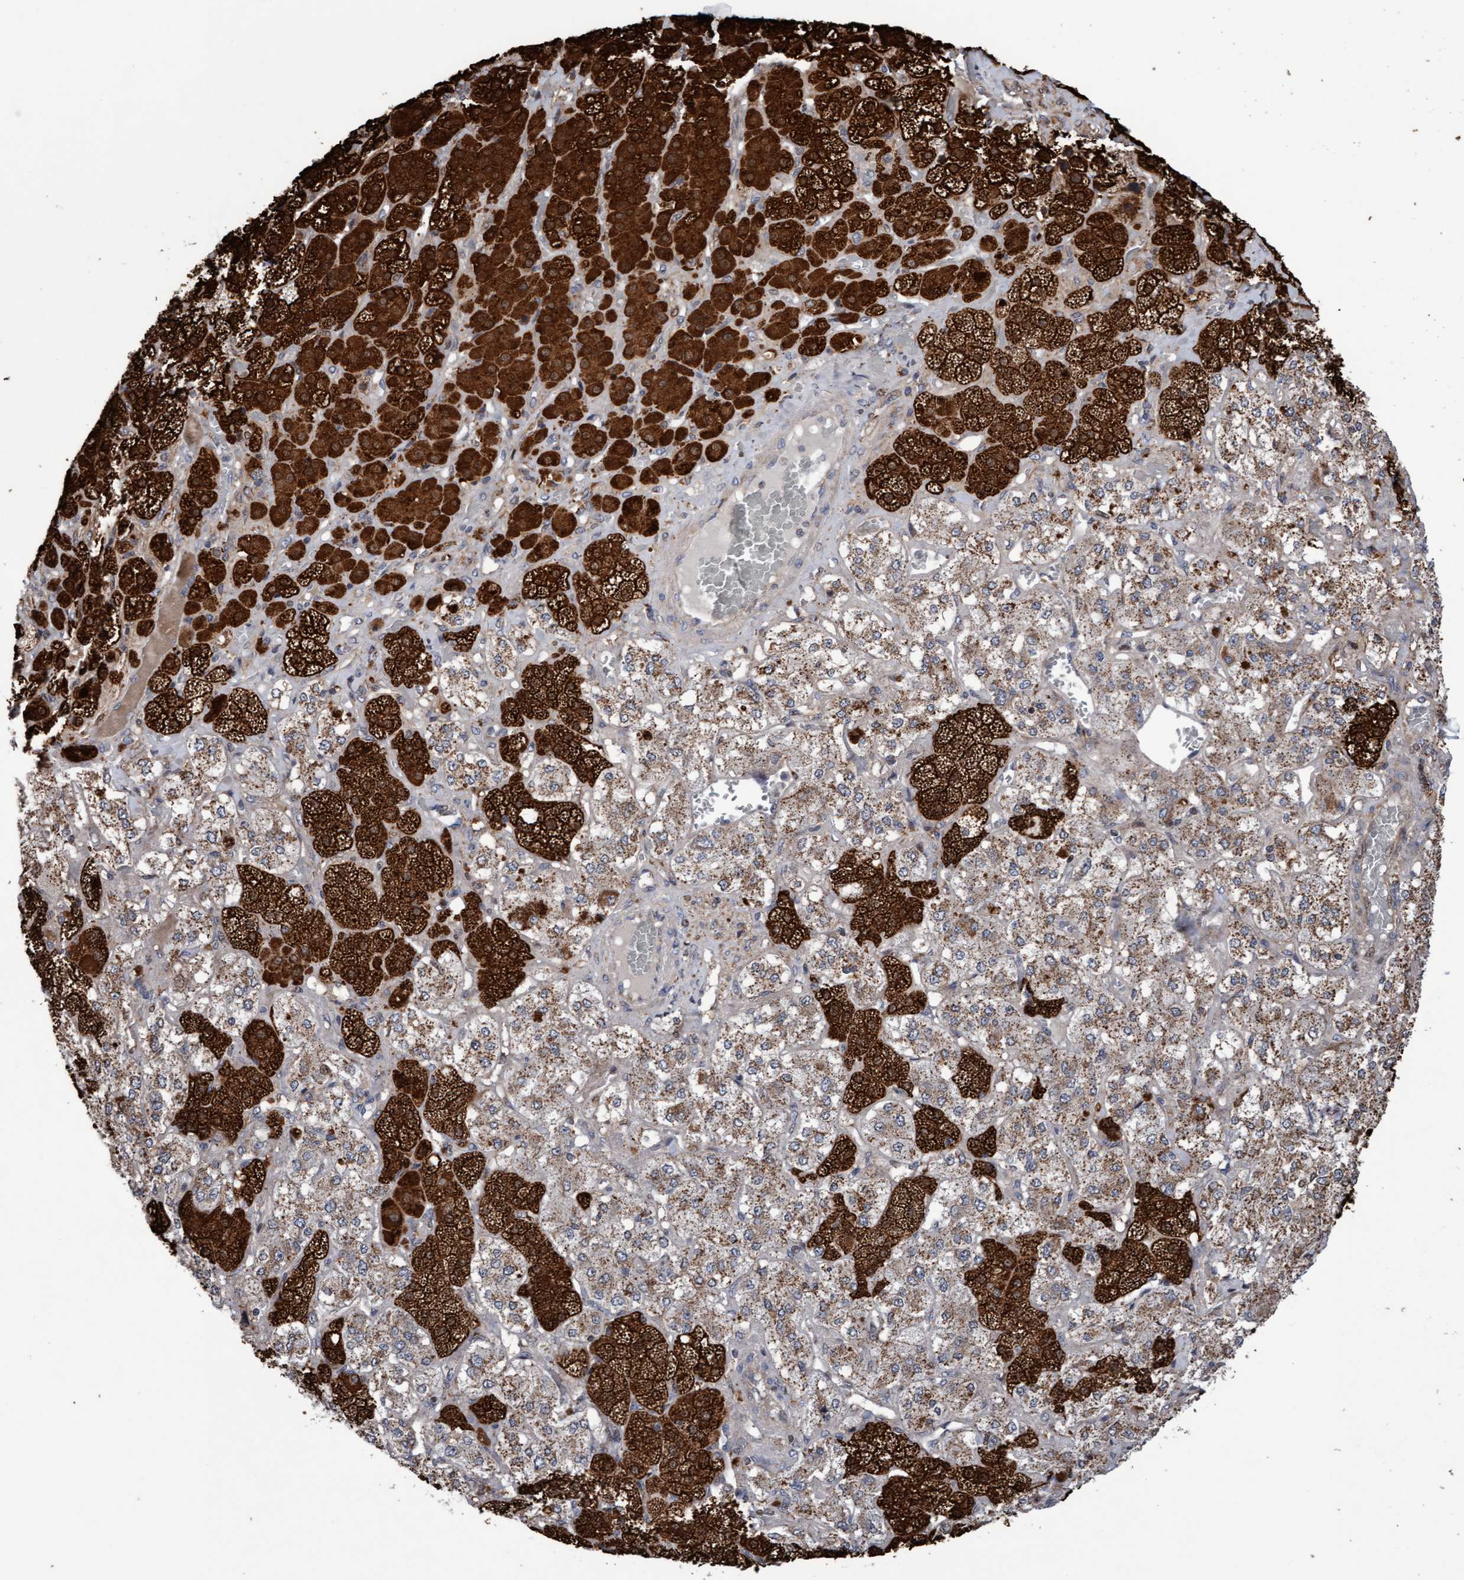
{"staining": {"intensity": "strong", "quantity": "25%-75%", "location": "cytoplasmic/membranous"}, "tissue": "adrenal gland", "cell_type": "Glandular cells", "image_type": "normal", "snomed": [{"axis": "morphology", "description": "Normal tissue, NOS"}, {"axis": "topography", "description": "Adrenal gland"}], "caption": "High-magnification brightfield microscopy of benign adrenal gland stained with DAB (3,3'-diaminobenzidine) (brown) and counterstained with hematoxylin (blue). glandular cells exhibit strong cytoplasmic/membranous positivity is seen in approximately25%-75% of cells.", "gene": "PECR", "patient": {"sex": "male", "age": 57}}